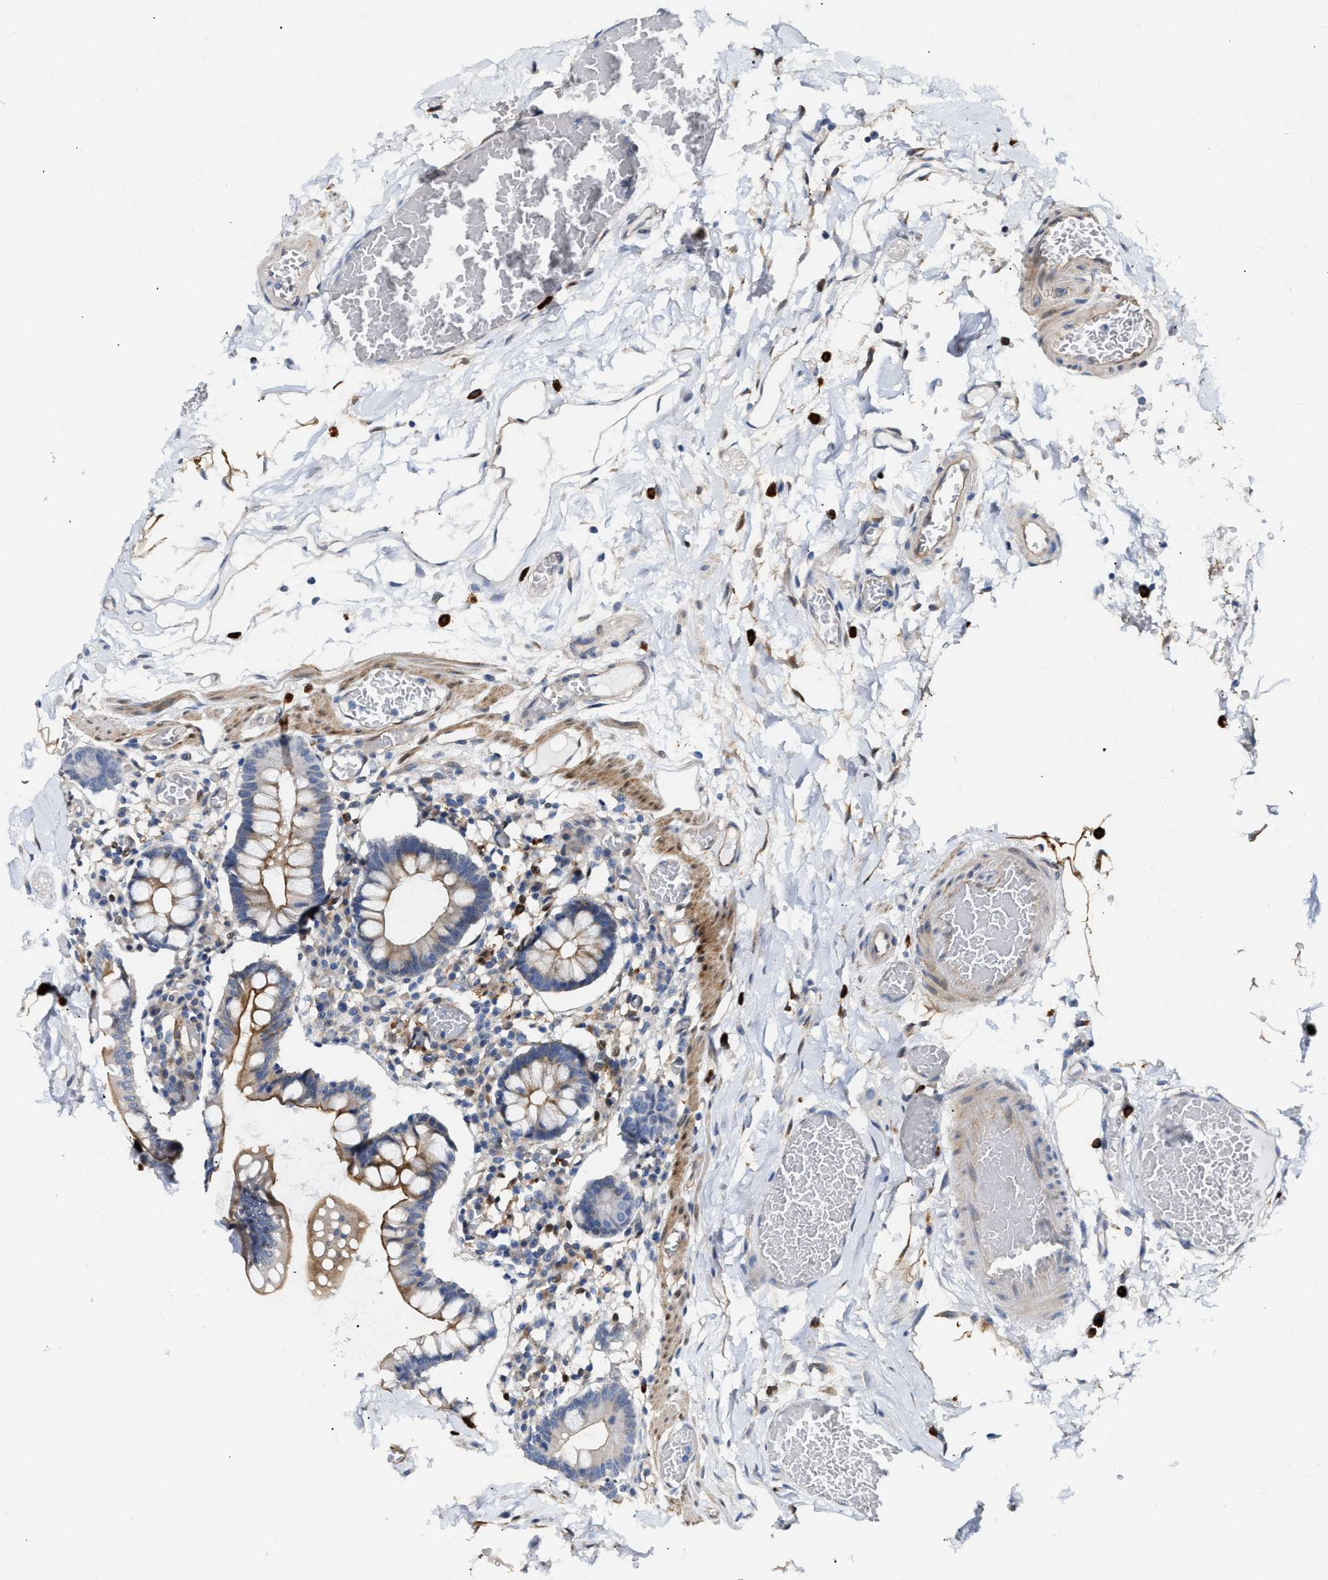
{"staining": {"intensity": "strong", "quantity": ">75%", "location": "cytoplasmic/membranous"}, "tissue": "small intestine", "cell_type": "Glandular cells", "image_type": "normal", "snomed": [{"axis": "morphology", "description": "Normal tissue, NOS"}, {"axis": "topography", "description": "Small intestine"}], "caption": "Protein staining shows strong cytoplasmic/membranous staining in approximately >75% of glandular cells in benign small intestine.", "gene": "FHL1", "patient": {"sex": "female", "age": 61}}